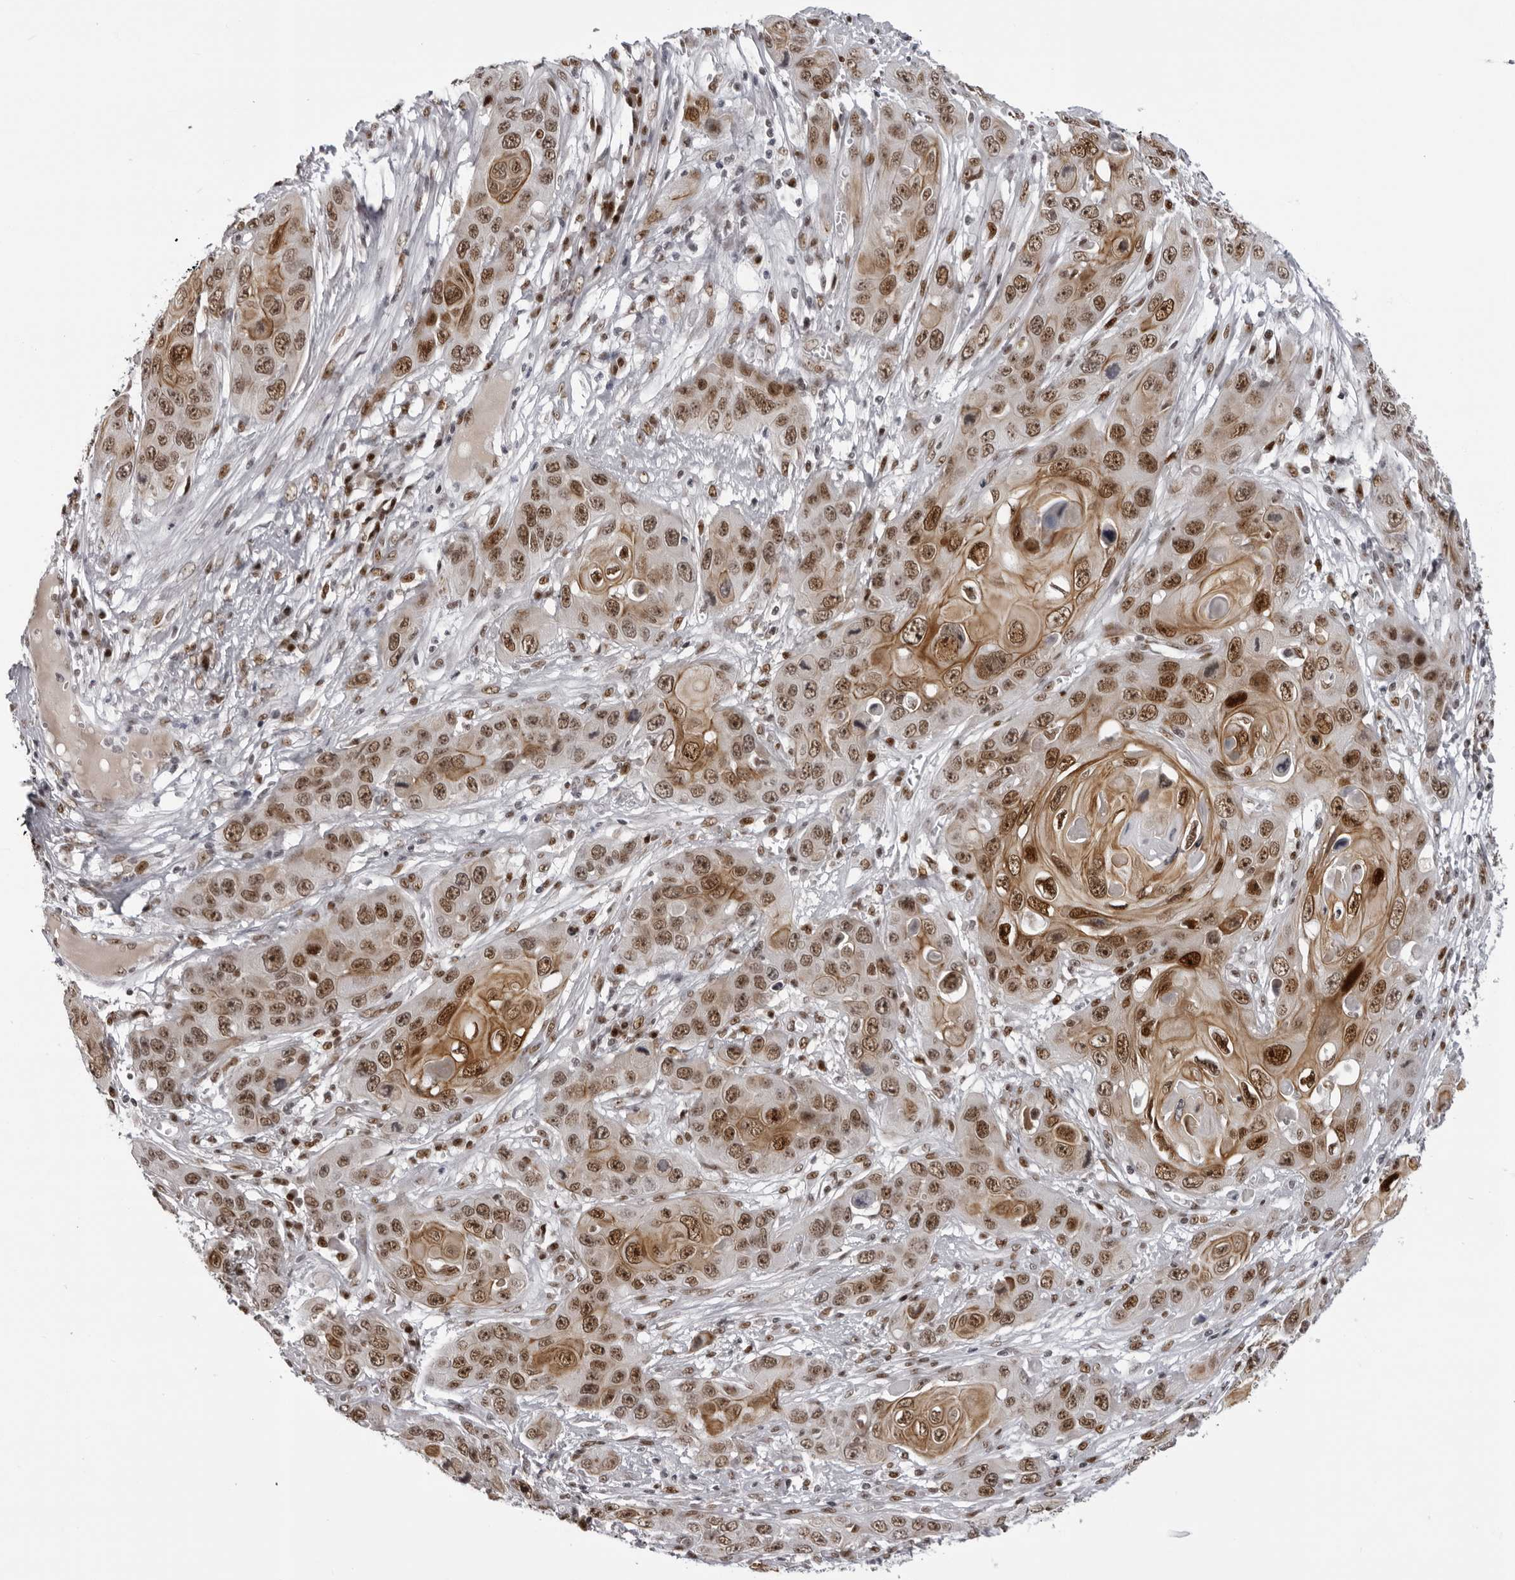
{"staining": {"intensity": "moderate", "quantity": ">75%", "location": "cytoplasmic/membranous,nuclear"}, "tissue": "skin cancer", "cell_type": "Tumor cells", "image_type": "cancer", "snomed": [{"axis": "morphology", "description": "Squamous cell carcinoma, NOS"}, {"axis": "topography", "description": "Skin"}], "caption": "Moderate cytoplasmic/membranous and nuclear expression is seen in about >75% of tumor cells in skin squamous cell carcinoma. The staining was performed using DAB to visualize the protein expression in brown, while the nuclei were stained in blue with hematoxylin (Magnification: 20x).", "gene": "HEXIM2", "patient": {"sex": "male", "age": 55}}